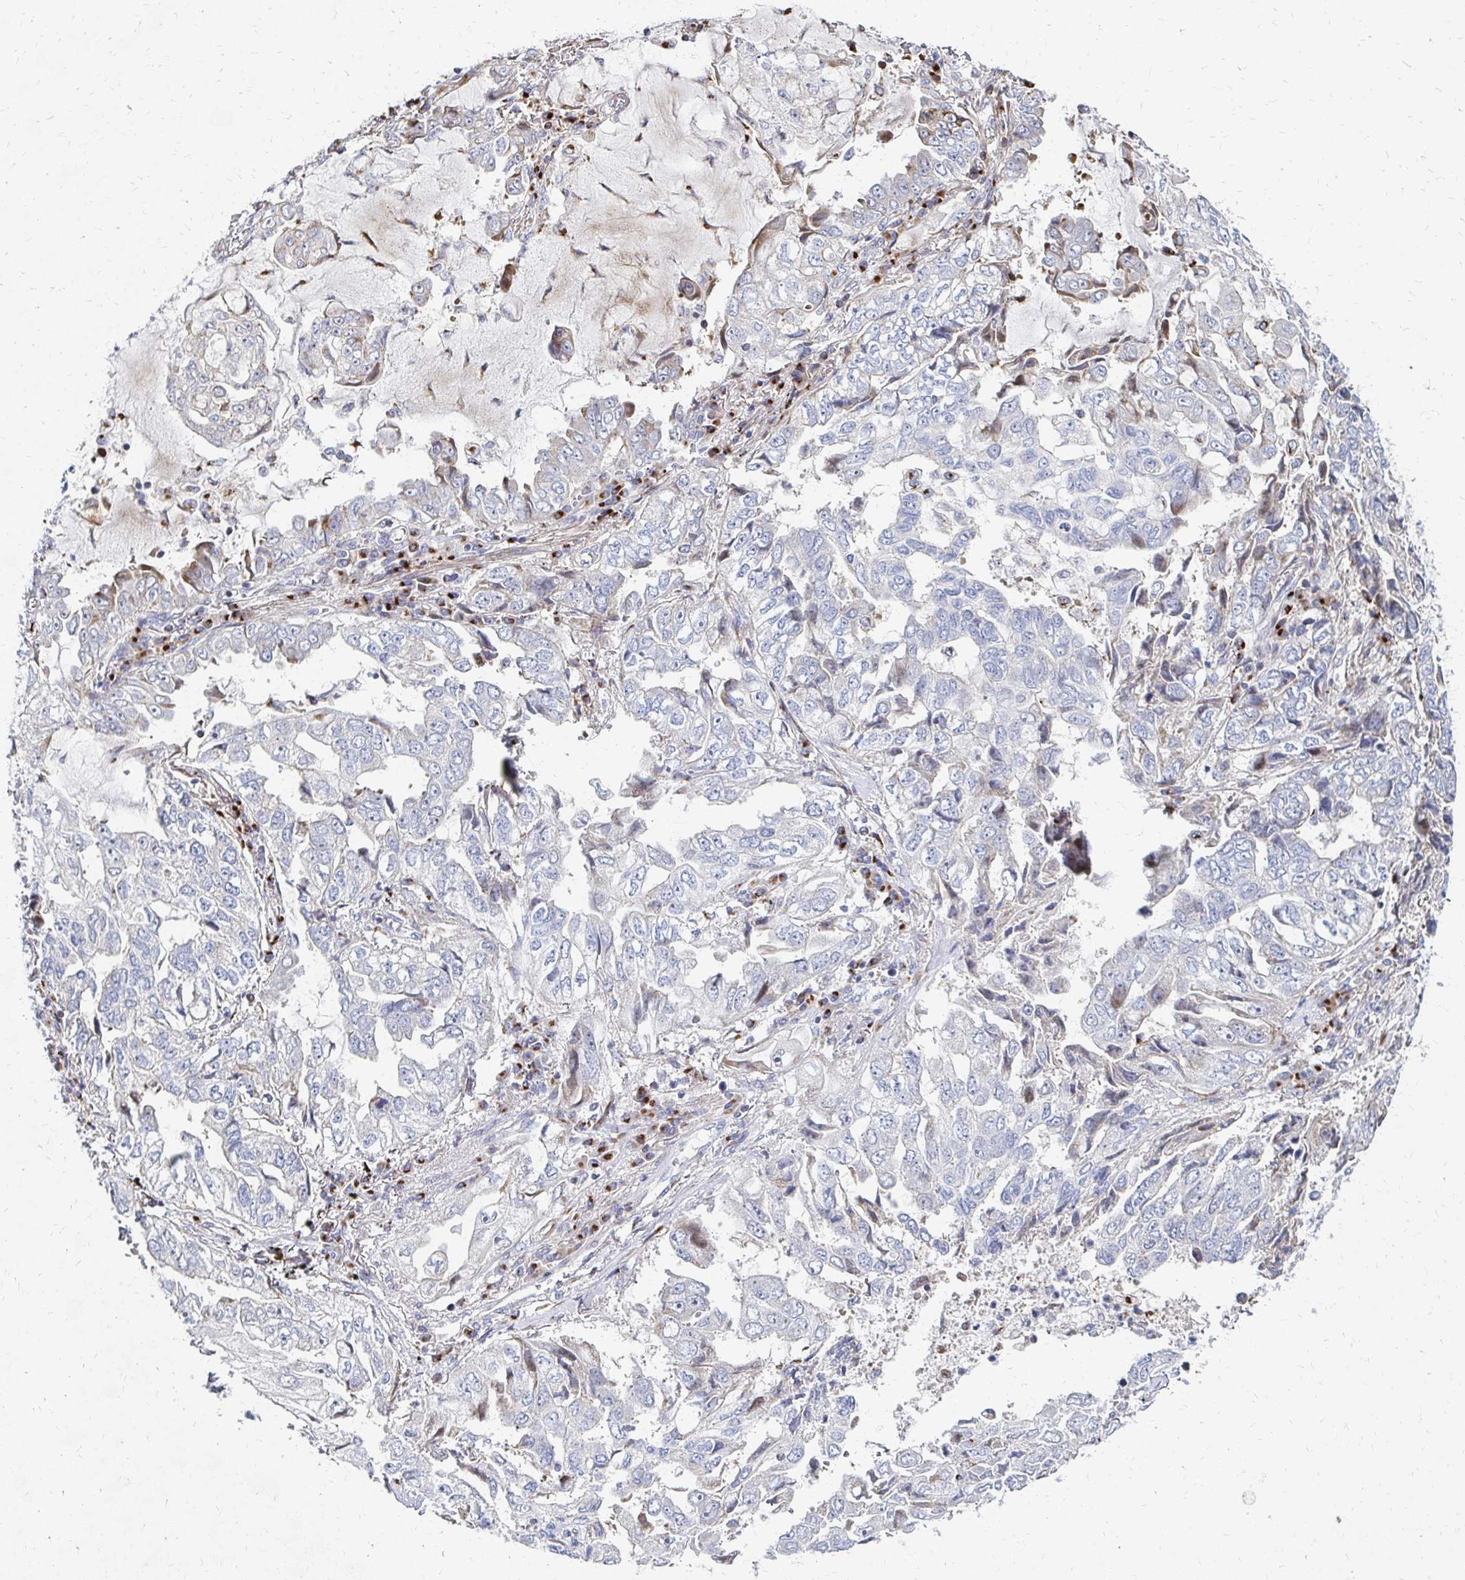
{"staining": {"intensity": "negative", "quantity": "none", "location": "none"}, "tissue": "lung cancer", "cell_type": "Tumor cells", "image_type": "cancer", "snomed": [{"axis": "morphology", "description": "Adenocarcinoma, NOS"}, {"axis": "topography", "description": "Lung"}], "caption": "Lung cancer (adenocarcinoma) was stained to show a protein in brown. There is no significant expression in tumor cells. The staining was performed using DAB (3,3'-diaminobenzidine) to visualize the protein expression in brown, while the nuclei were stained in blue with hematoxylin (Magnification: 20x).", "gene": "MAN1A1", "patient": {"sex": "female", "age": 52}}